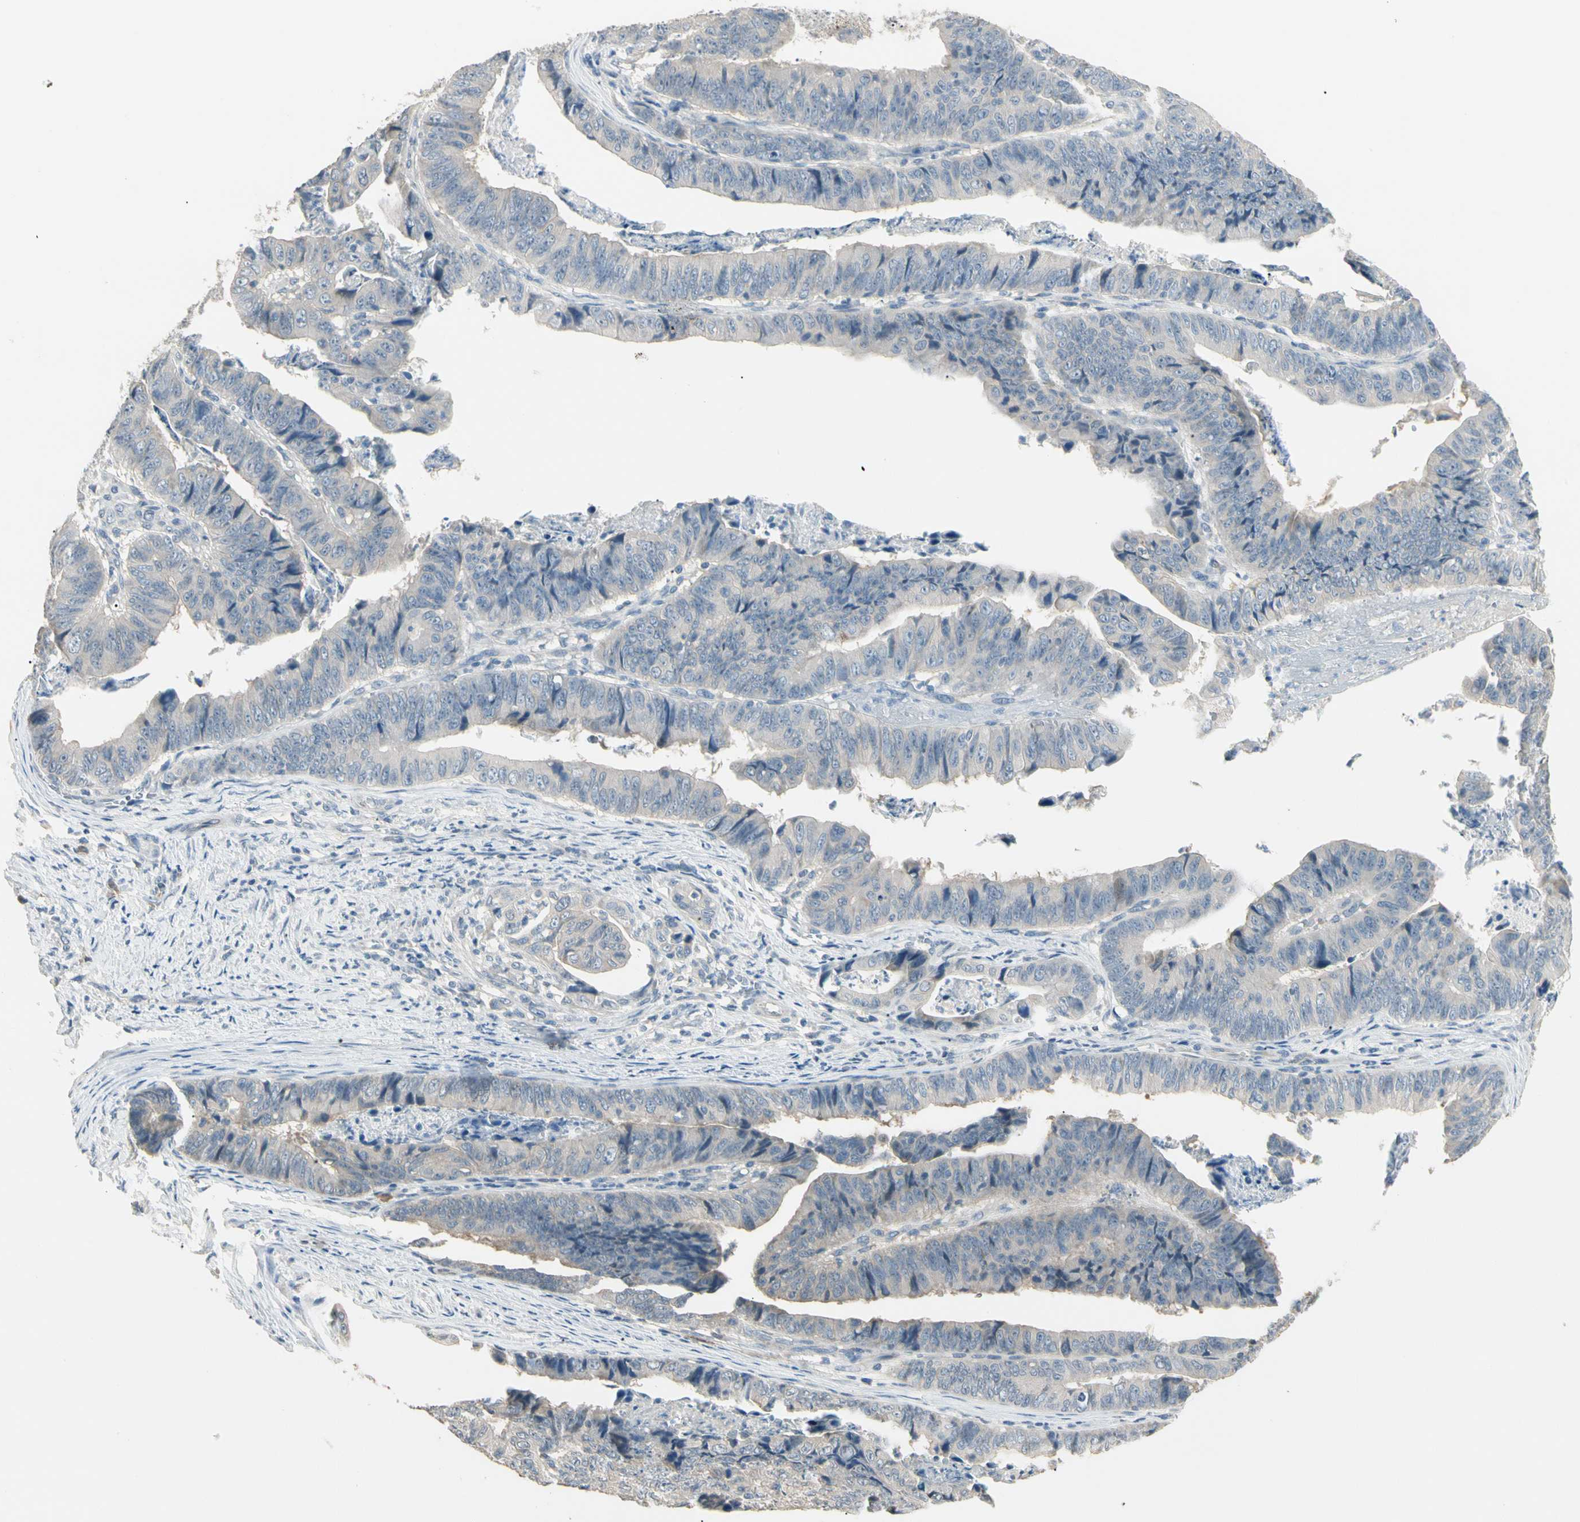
{"staining": {"intensity": "weak", "quantity": "<25%", "location": "cytoplasmic/membranous"}, "tissue": "stomach cancer", "cell_type": "Tumor cells", "image_type": "cancer", "snomed": [{"axis": "morphology", "description": "Adenocarcinoma, NOS"}, {"axis": "topography", "description": "Stomach, lower"}], "caption": "A histopathology image of stomach adenocarcinoma stained for a protein shows no brown staining in tumor cells. (DAB (3,3'-diaminobenzidine) IHC, high magnification).", "gene": "GNE", "patient": {"sex": "male", "age": 77}}